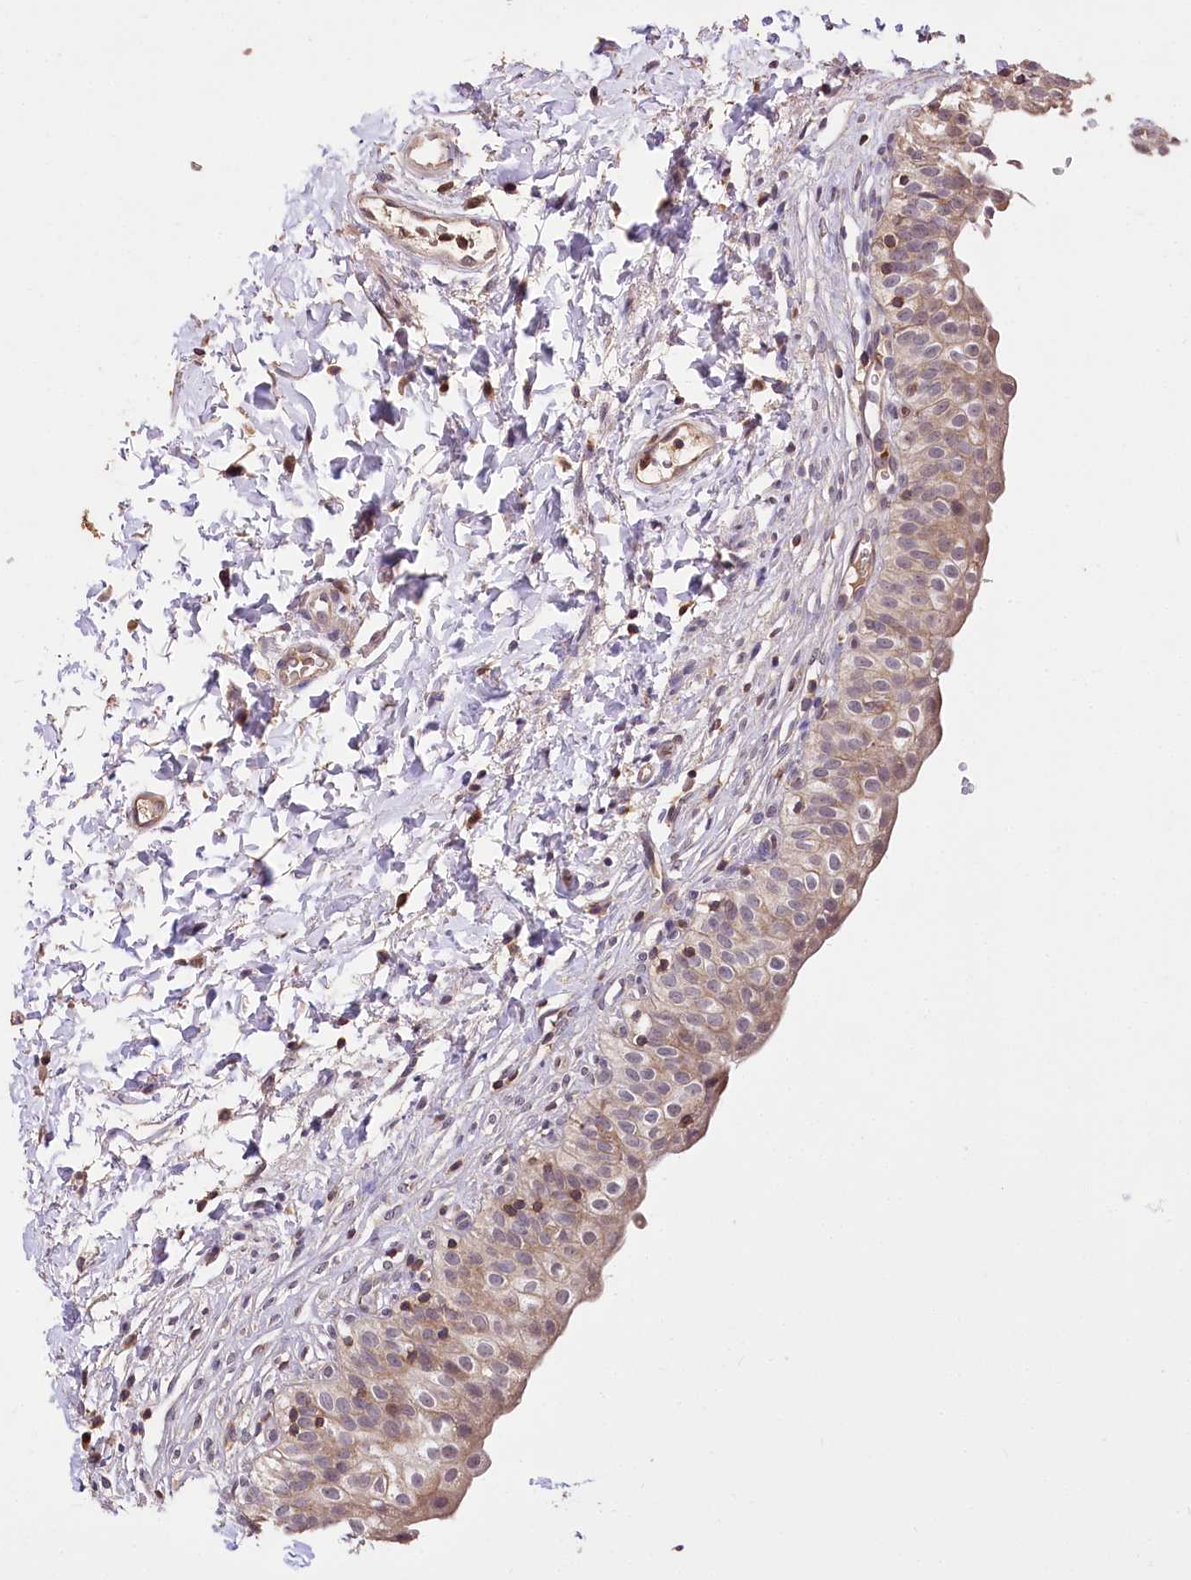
{"staining": {"intensity": "moderate", "quantity": ">75%", "location": "cytoplasmic/membranous"}, "tissue": "urinary bladder", "cell_type": "Urothelial cells", "image_type": "normal", "snomed": [{"axis": "morphology", "description": "Normal tissue, NOS"}, {"axis": "topography", "description": "Urinary bladder"}], "caption": "Protein expression analysis of benign human urinary bladder reveals moderate cytoplasmic/membranous staining in about >75% of urothelial cells.", "gene": "SERGEF", "patient": {"sex": "male", "age": 55}}